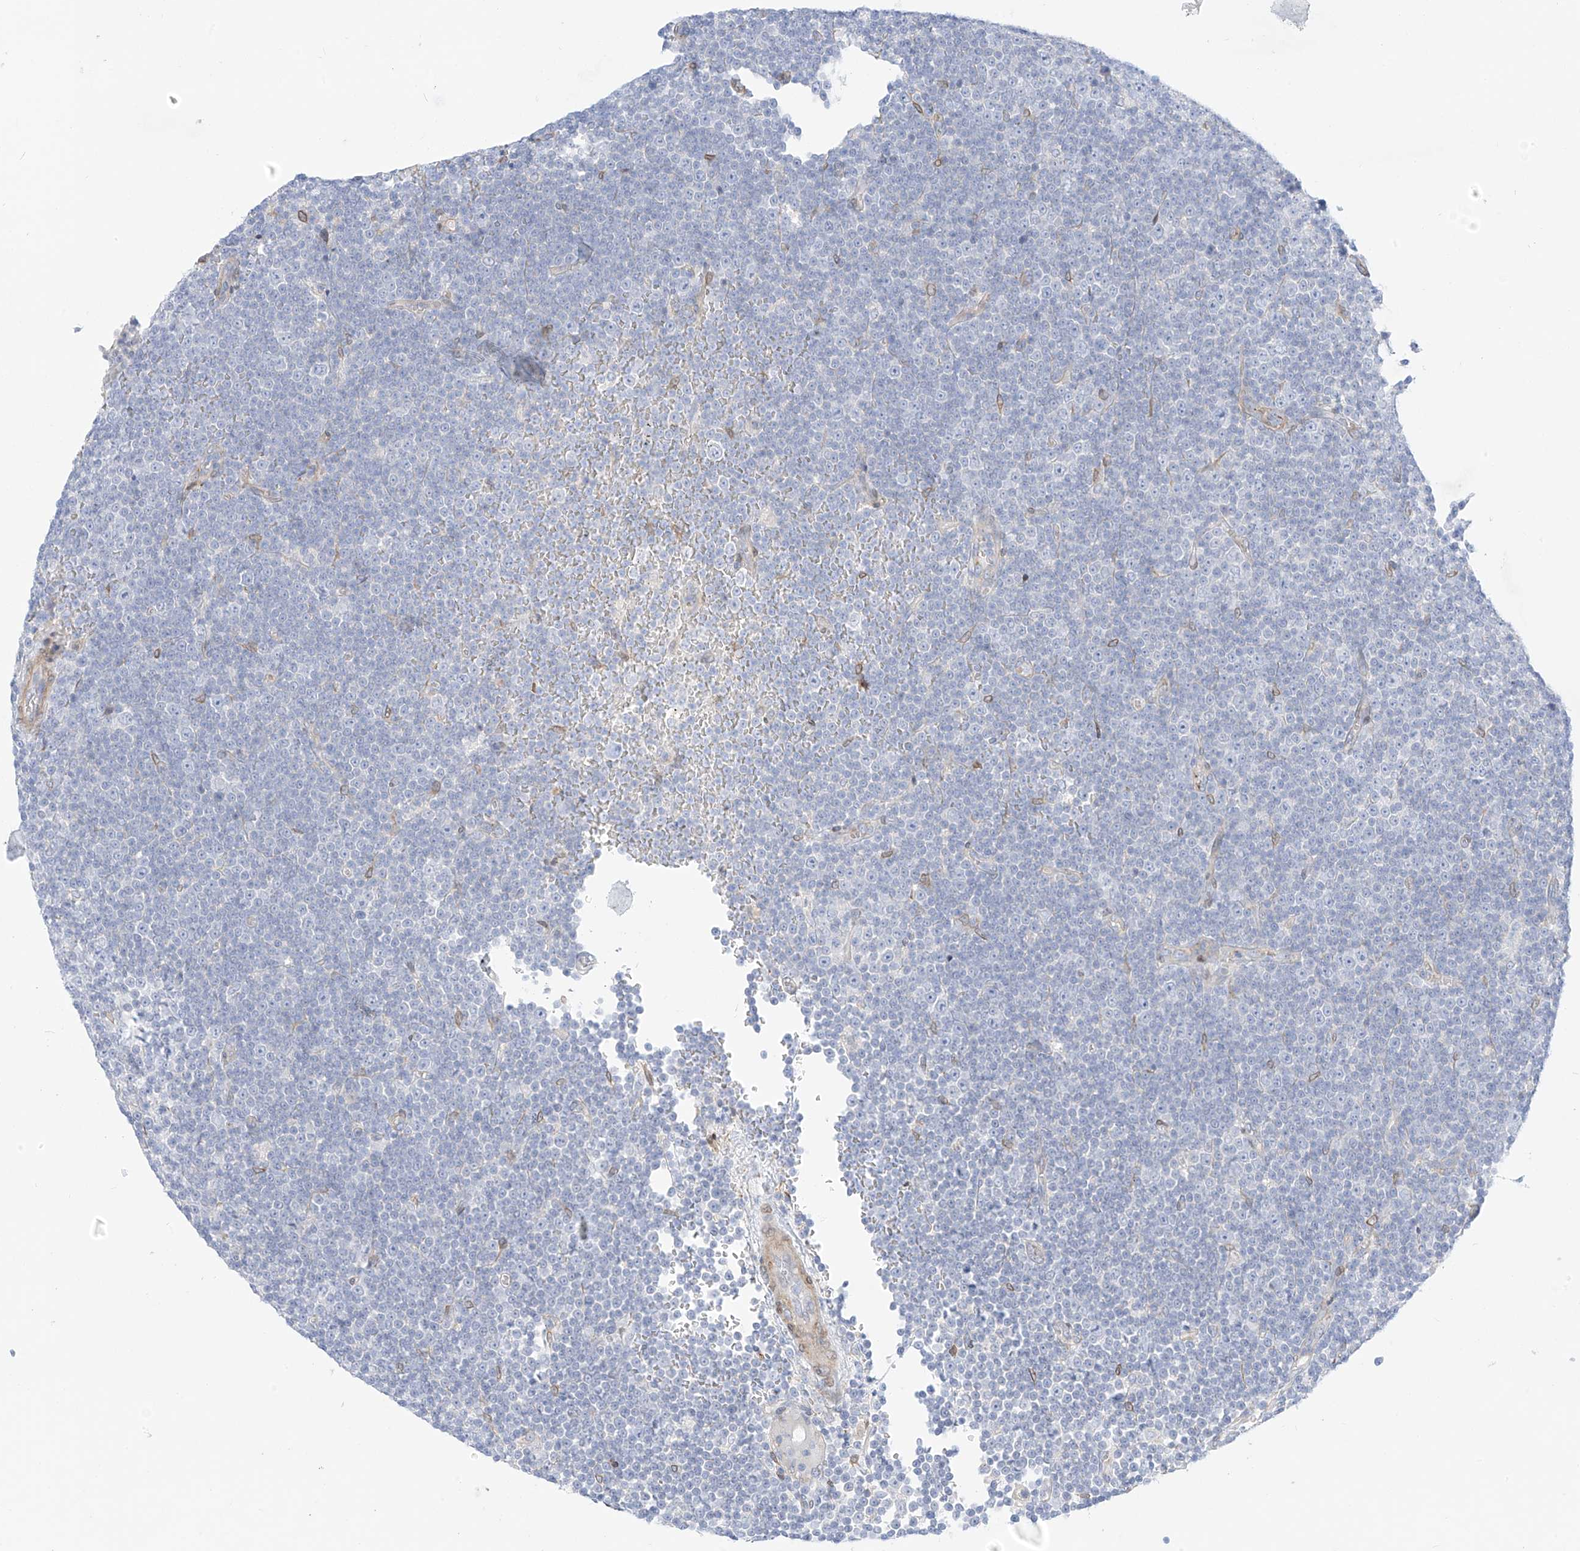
{"staining": {"intensity": "negative", "quantity": "none", "location": "none"}, "tissue": "lymphoma", "cell_type": "Tumor cells", "image_type": "cancer", "snomed": [{"axis": "morphology", "description": "Malignant lymphoma, non-Hodgkin's type, Low grade"}, {"axis": "topography", "description": "Lymph node"}], "caption": "DAB immunohistochemical staining of lymphoma displays no significant staining in tumor cells. The staining is performed using DAB brown chromogen with nuclei counter-stained in using hematoxylin.", "gene": "PCYOX1", "patient": {"sex": "female", "age": 67}}